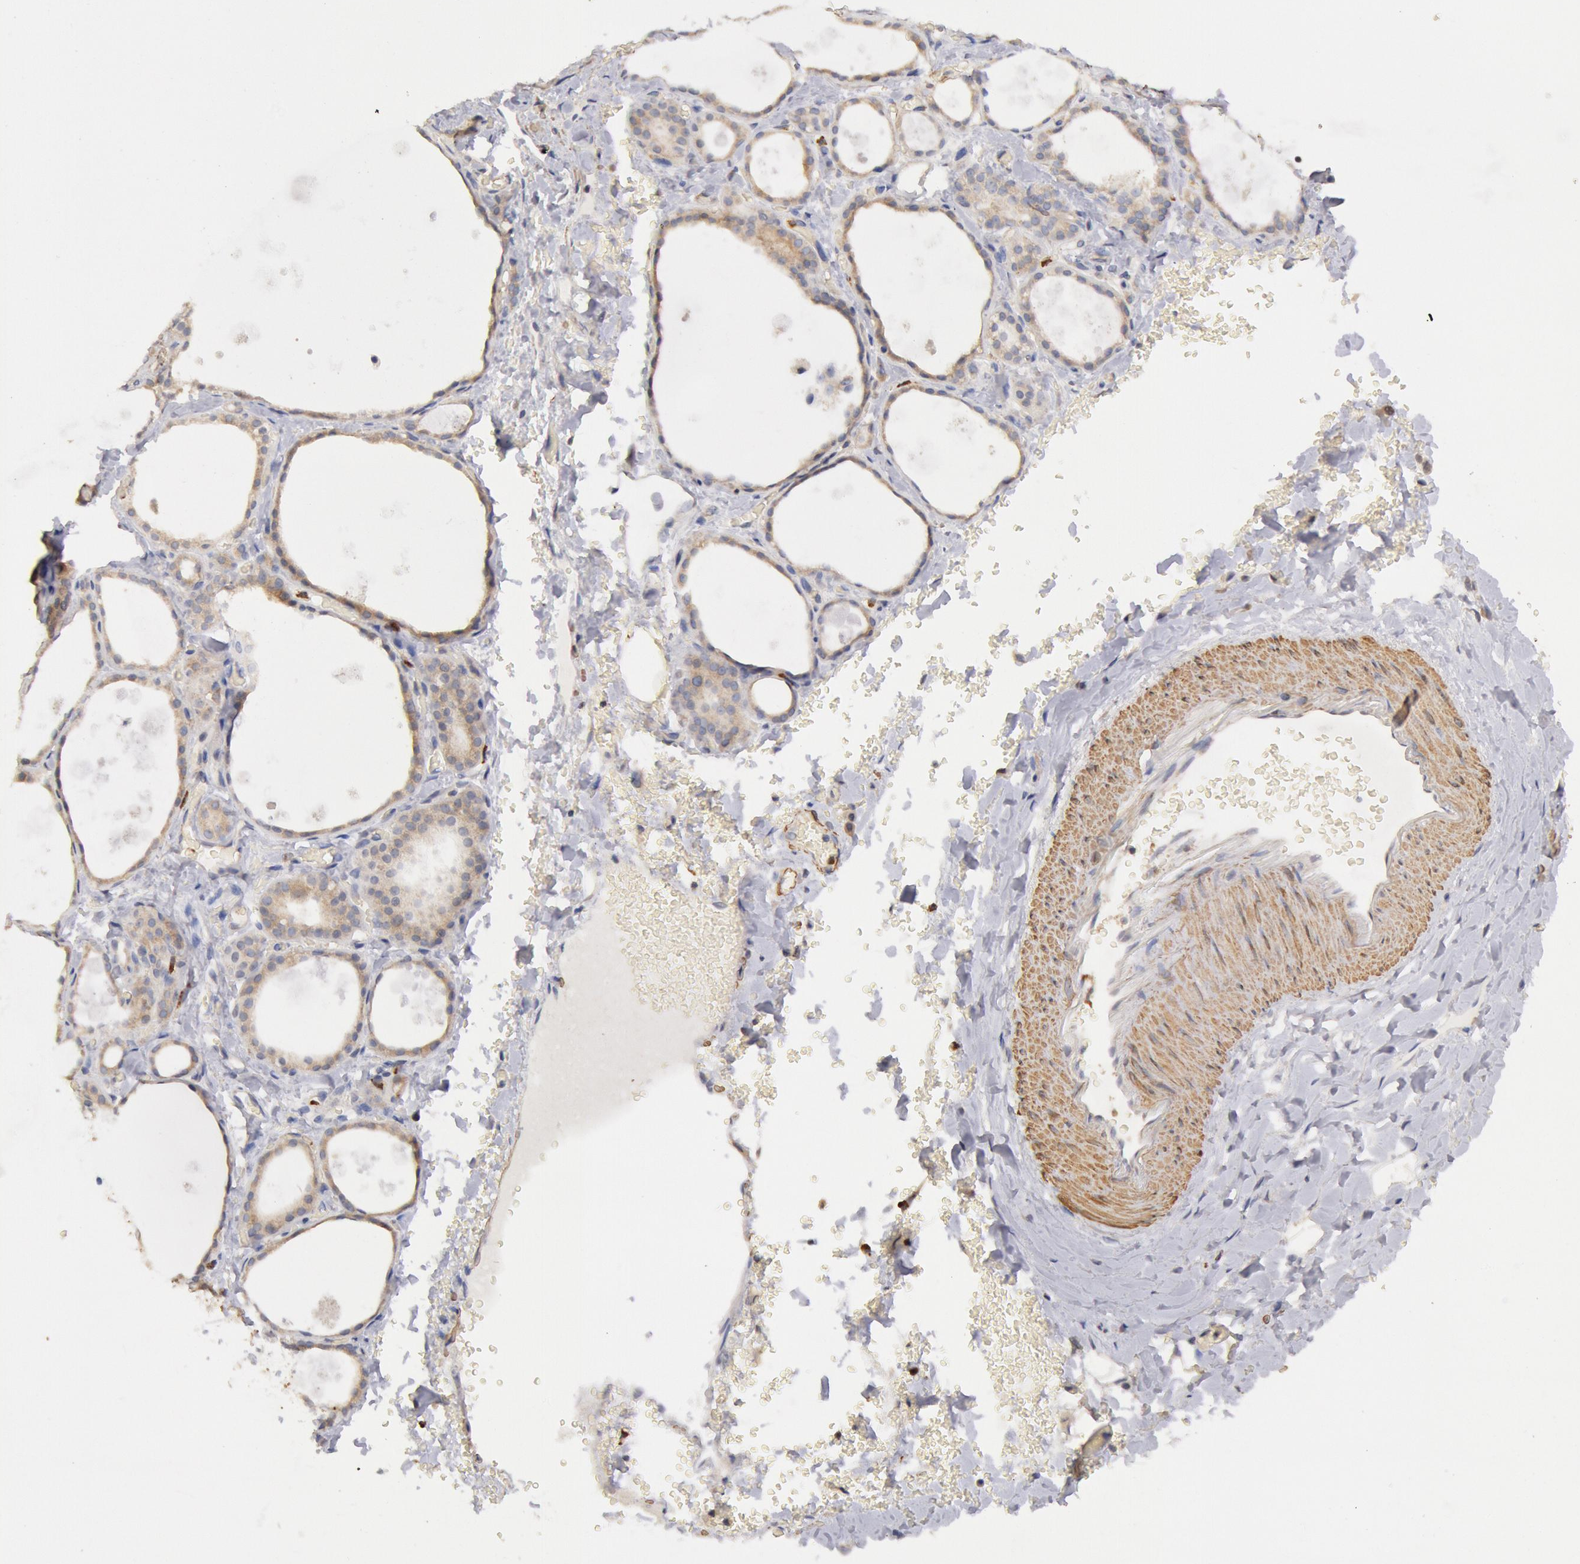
{"staining": {"intensity": "moderate", "quantity": ">75%", "location": "cytoplasmic/membranous"}, "tissue": "thyroid gland", "cell_type": "Glandular cells", "image_type": "normal", "snomed": [{"axis": "morphology", "description": "Normal tissue, NOS"}, {"axis": "topography", "description": "Thyroid gland"}], "caption": "Thyroid gland stained for a protein exhibits moderate cytoplasmic/membranous positivity in glandular cells. The protein of interest is shown in brown color, while the nuclei are stained blue.", "gene": "TMED8", "patient": {"sex": "male", "age": 61}}